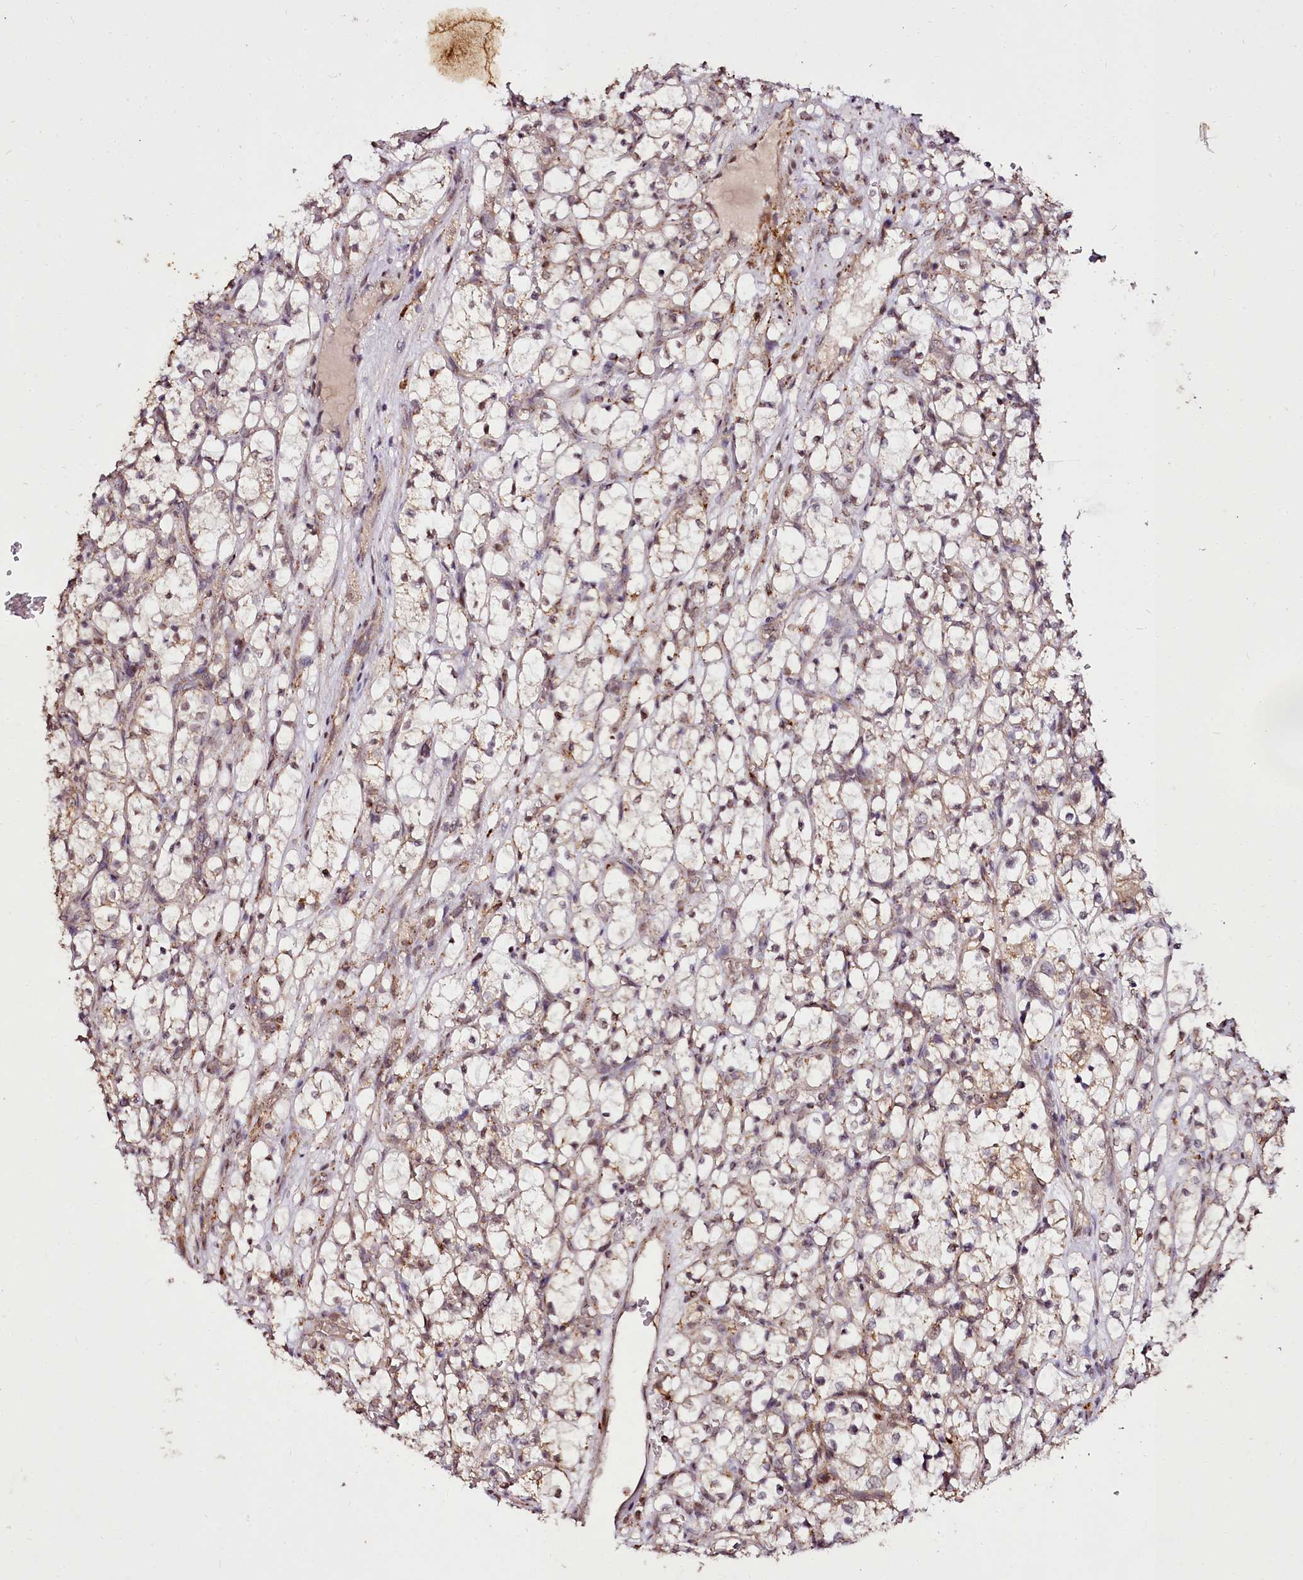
{"staining": {"intensity": "weak", "quantity": ">75%", "location": "cytoplasmic/membranous,nuclear"}, "tissue": "renal cancer", "cell_type": "Tumor cells", "image_type": "cancer", "snomed": [{"axis": "morphology", "description": "Adenocarcinoma, NOS"}, {"axis": "topography", "description": "Kidney"}], "caption": "Approximately >75% of tumor cells in human renal adenocarcinoma display weak cytoplasmic/membranous and nuclear protein expression as visualized by brown immunohistochemical staining.", "gene": "EDIL3", "patient": {"sex": "female", "age": 69}}